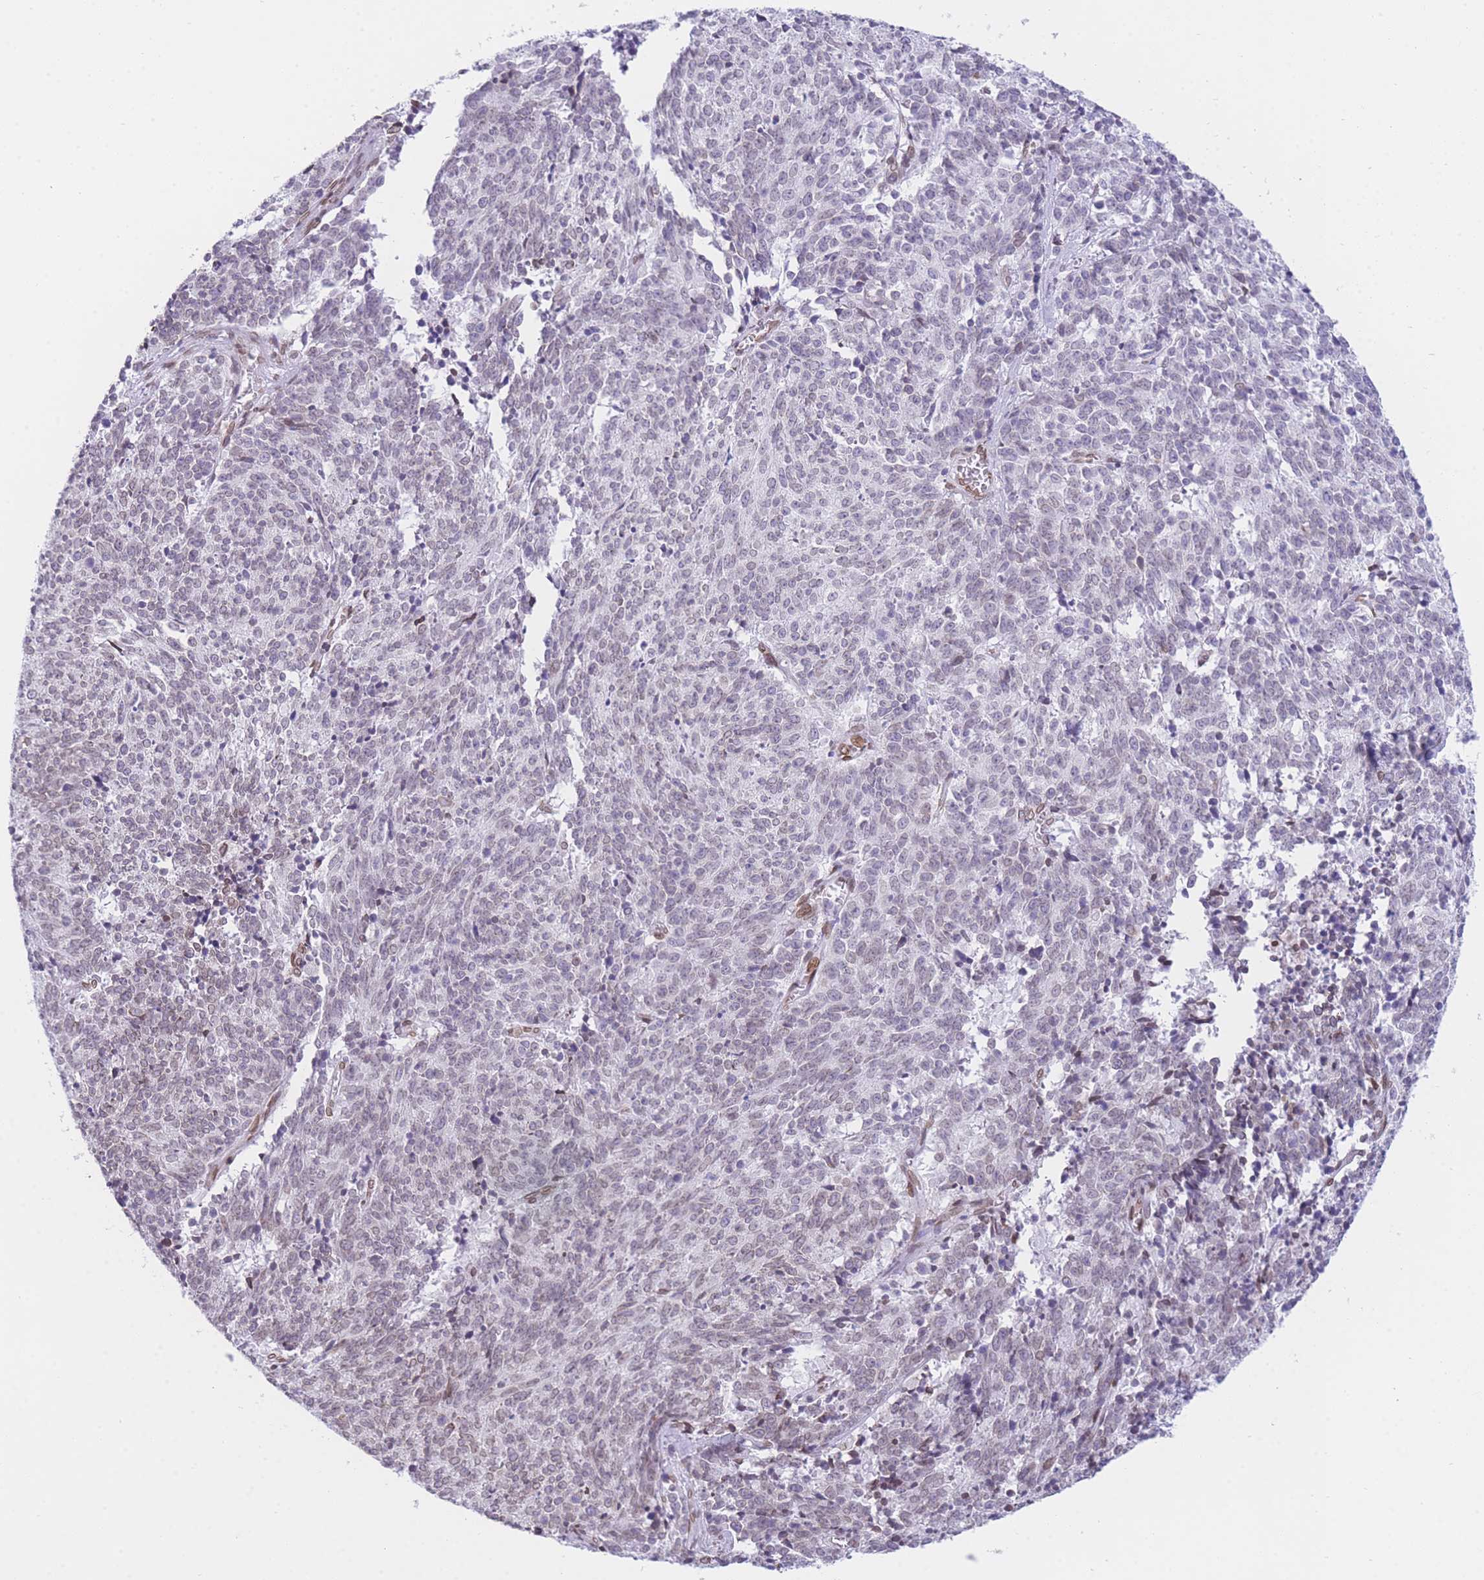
{"staining": {"intensity": "weak", "quantity": "25%-75%", "location": "nuclear"}, "tissue": "cervical cancer", "cell_type": "Tumor cells", "image_type": "cancer", "snomed": [{"axis": "morphology", "description": "Squamous cell carcinoma, NOS"}, {"axis": "topography", "description": "Cervix"}], "caption": "Immunohistochemical staining of human cervical squamous cell carcinoma shows low levels of weak nuclear protein expression in about 25%-75% of tumor cells. The staining was performed using DAB to visualize the protein expression in brown, while the nuclei were stained in blue with hematoxylin (Magnification: 20x).", "gene": "OR10AD1", "patient": {"sex": "female", "age": 29}}